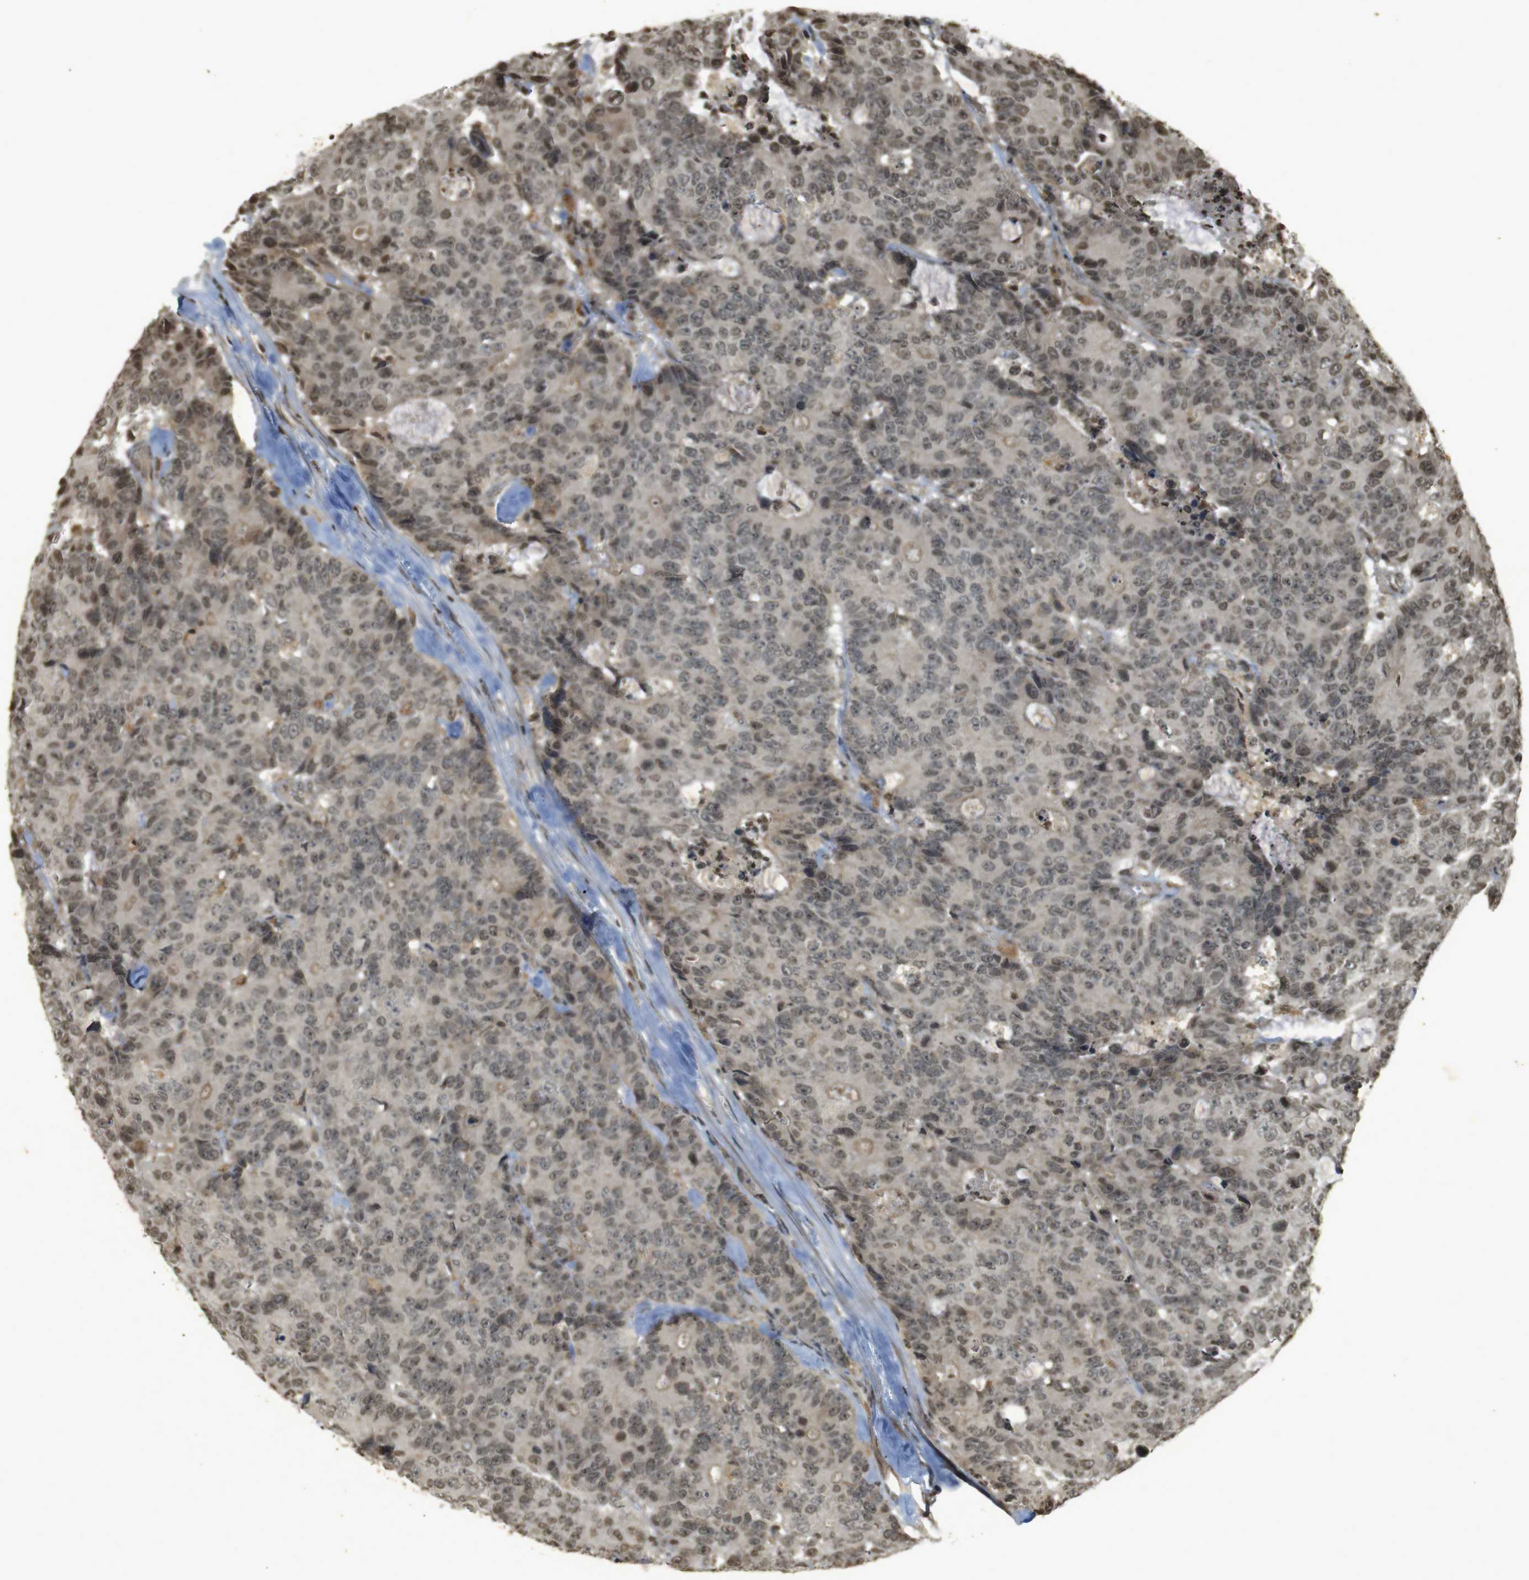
{"staining": {"intensity": "weak", "quantity": ">75%", "location": "cytoplasmic/membranous,nuclear"}, "tissue": "colorectal cancer", "cell_type": "Tumor cells", "image_type": "cancer", "snomed": [{"axis": "morphology", "description": "Adenocarcinoma, NOS"}, {"axis": "topography", "description": "Colon"}], "caption": "Immunohistochemical staining of colorectal cancer (adenocarcinoma) exhibits low levels of weak cytoplasmic/membranous and nuclear expression in approximately >75% of tumor cells. (brown staining indicates protein expression, while blue staining denotes nuclei).", "gene": "ORC4", "patient": {"sex": "female", "age": 86}}